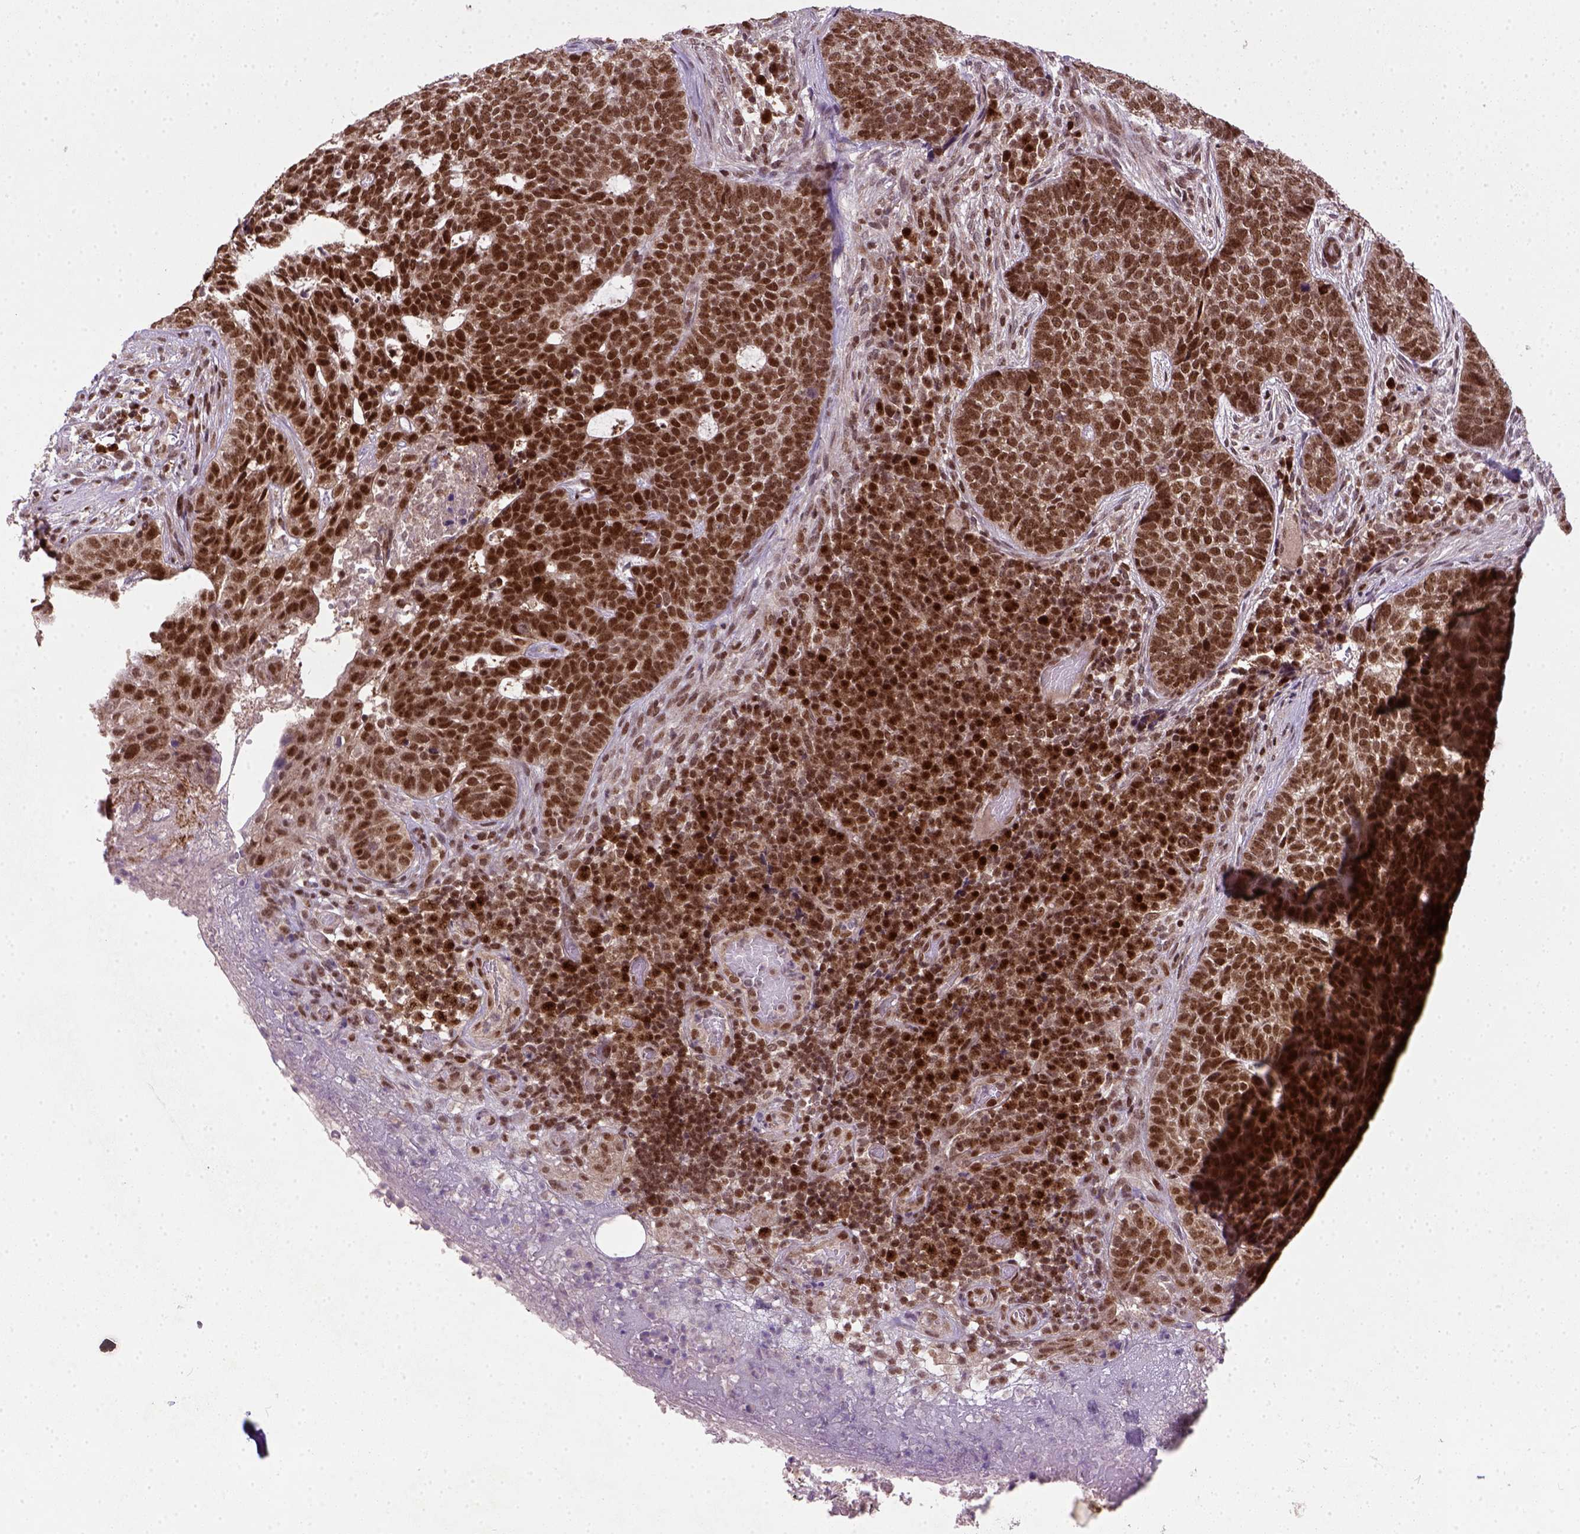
{"staining": {"intensity": "strong", "quantity": ">75%", "location": "nuclear"}, "tissue": "skin cancer", "cell_type": "Tumor cells", "image_type": "cancer", "snomed": [{"axis": "morphology", "description": "Basal cell carcinoma"}, {"axis": "topography", "description": "Skin"}], "caption": "Basal cell carcinoma (skin) stained with DAB IHC demonstrates high levels of strong nuclear staining in approximately >75% of tumor cells.", "gene": "MGMT", "patient": {"sex": "female", "age": 69}}